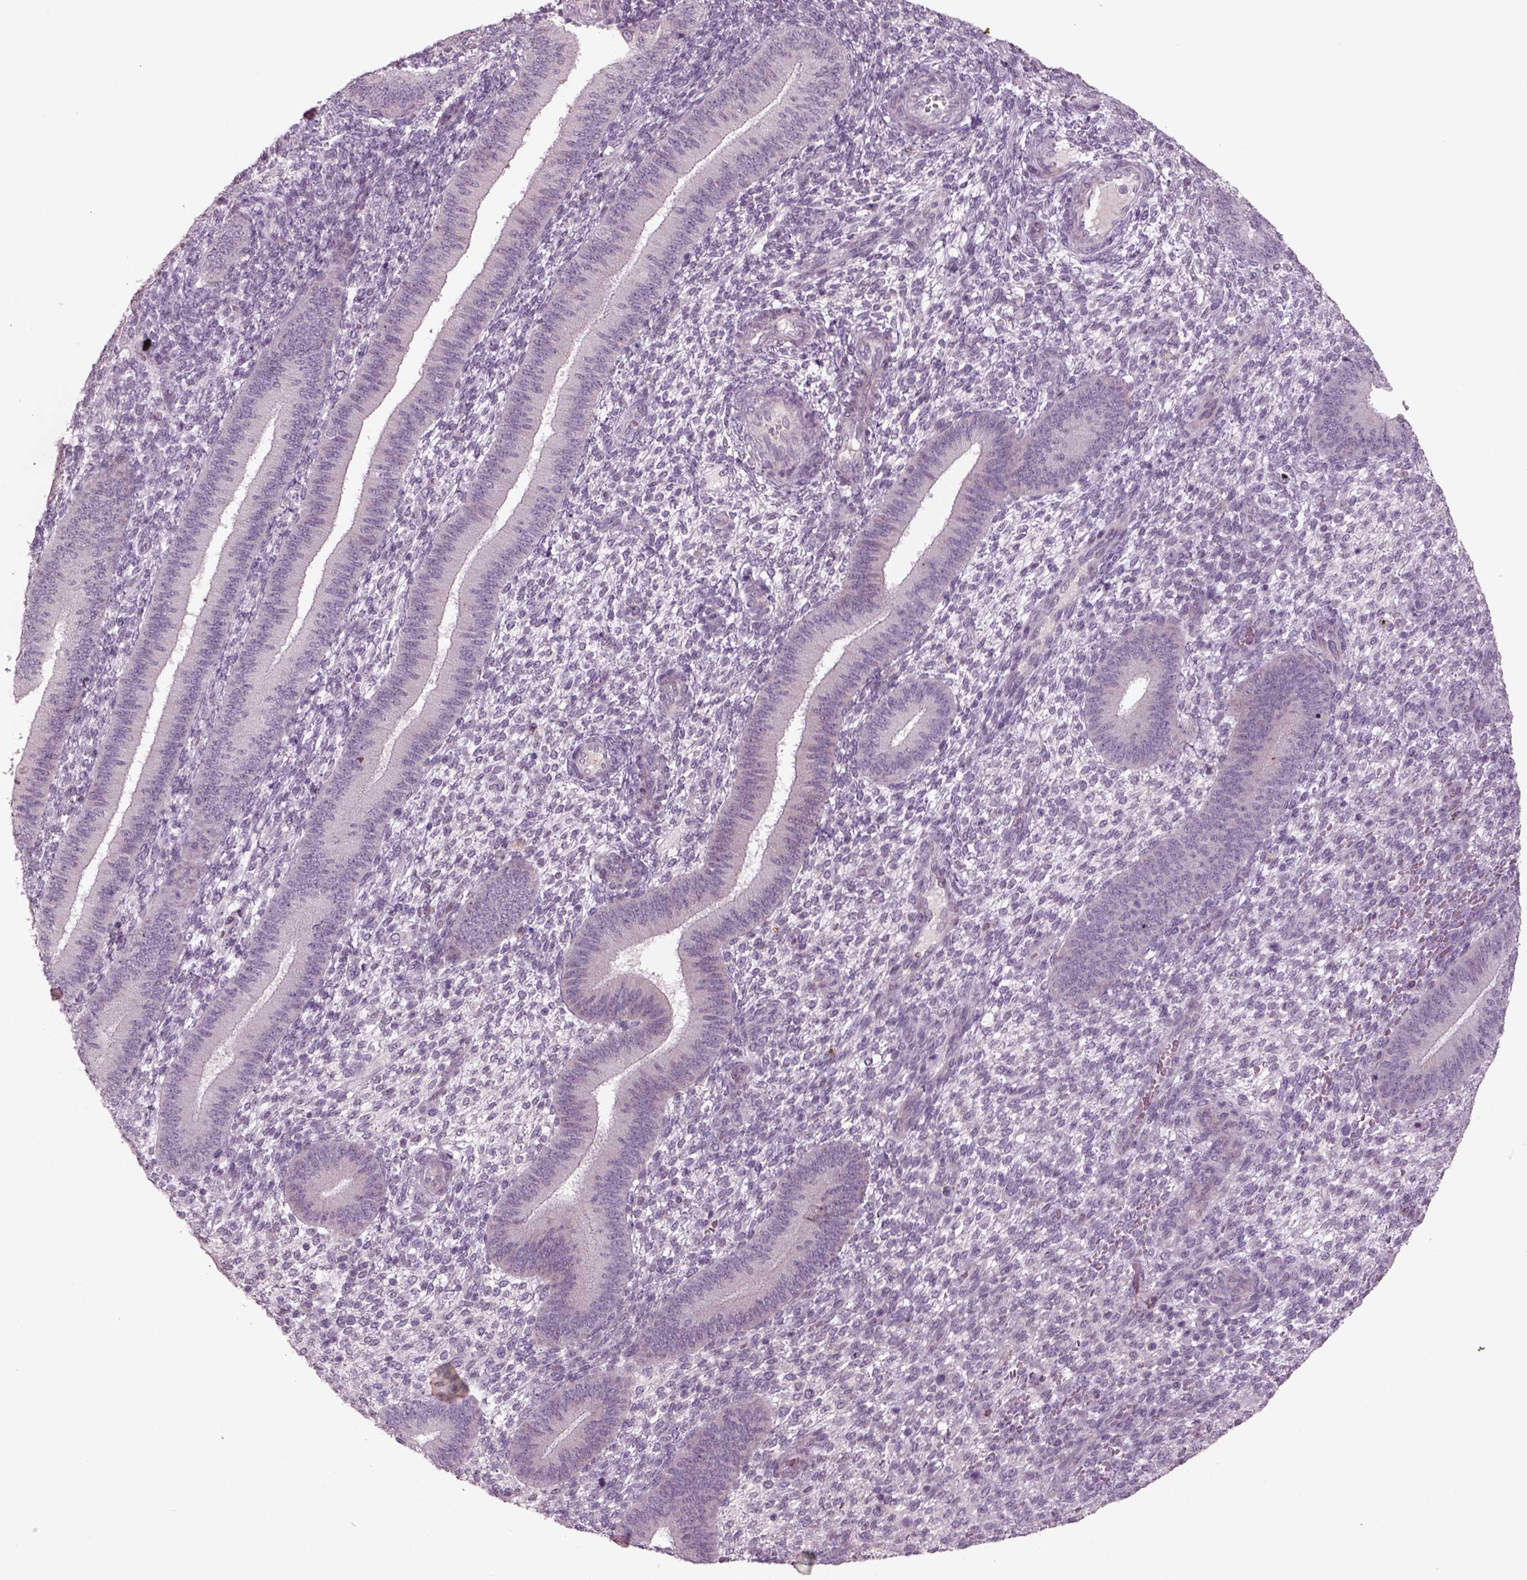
{"staining": {"intensity": "negative", "quantity": "none", "location": "none"}, "tissue": "endometrium", "cell_type": "Cells in endometrial stroma", "image_type": "normal", "snomed": [{"axis": "morphology", "description": "Normal tissue, NOS"}, {"axis": "topography", "description": "Endometrium"}], "caption": "An immunohistochemistry micrograph of normal endometrium is shown. There is no staining in cells in endometrial stroma of endometrium. (DAB immunohistochemistry (IHC), high magnification).", "gene": "PENK", "patient": {"sex": "female", "age": 39}}